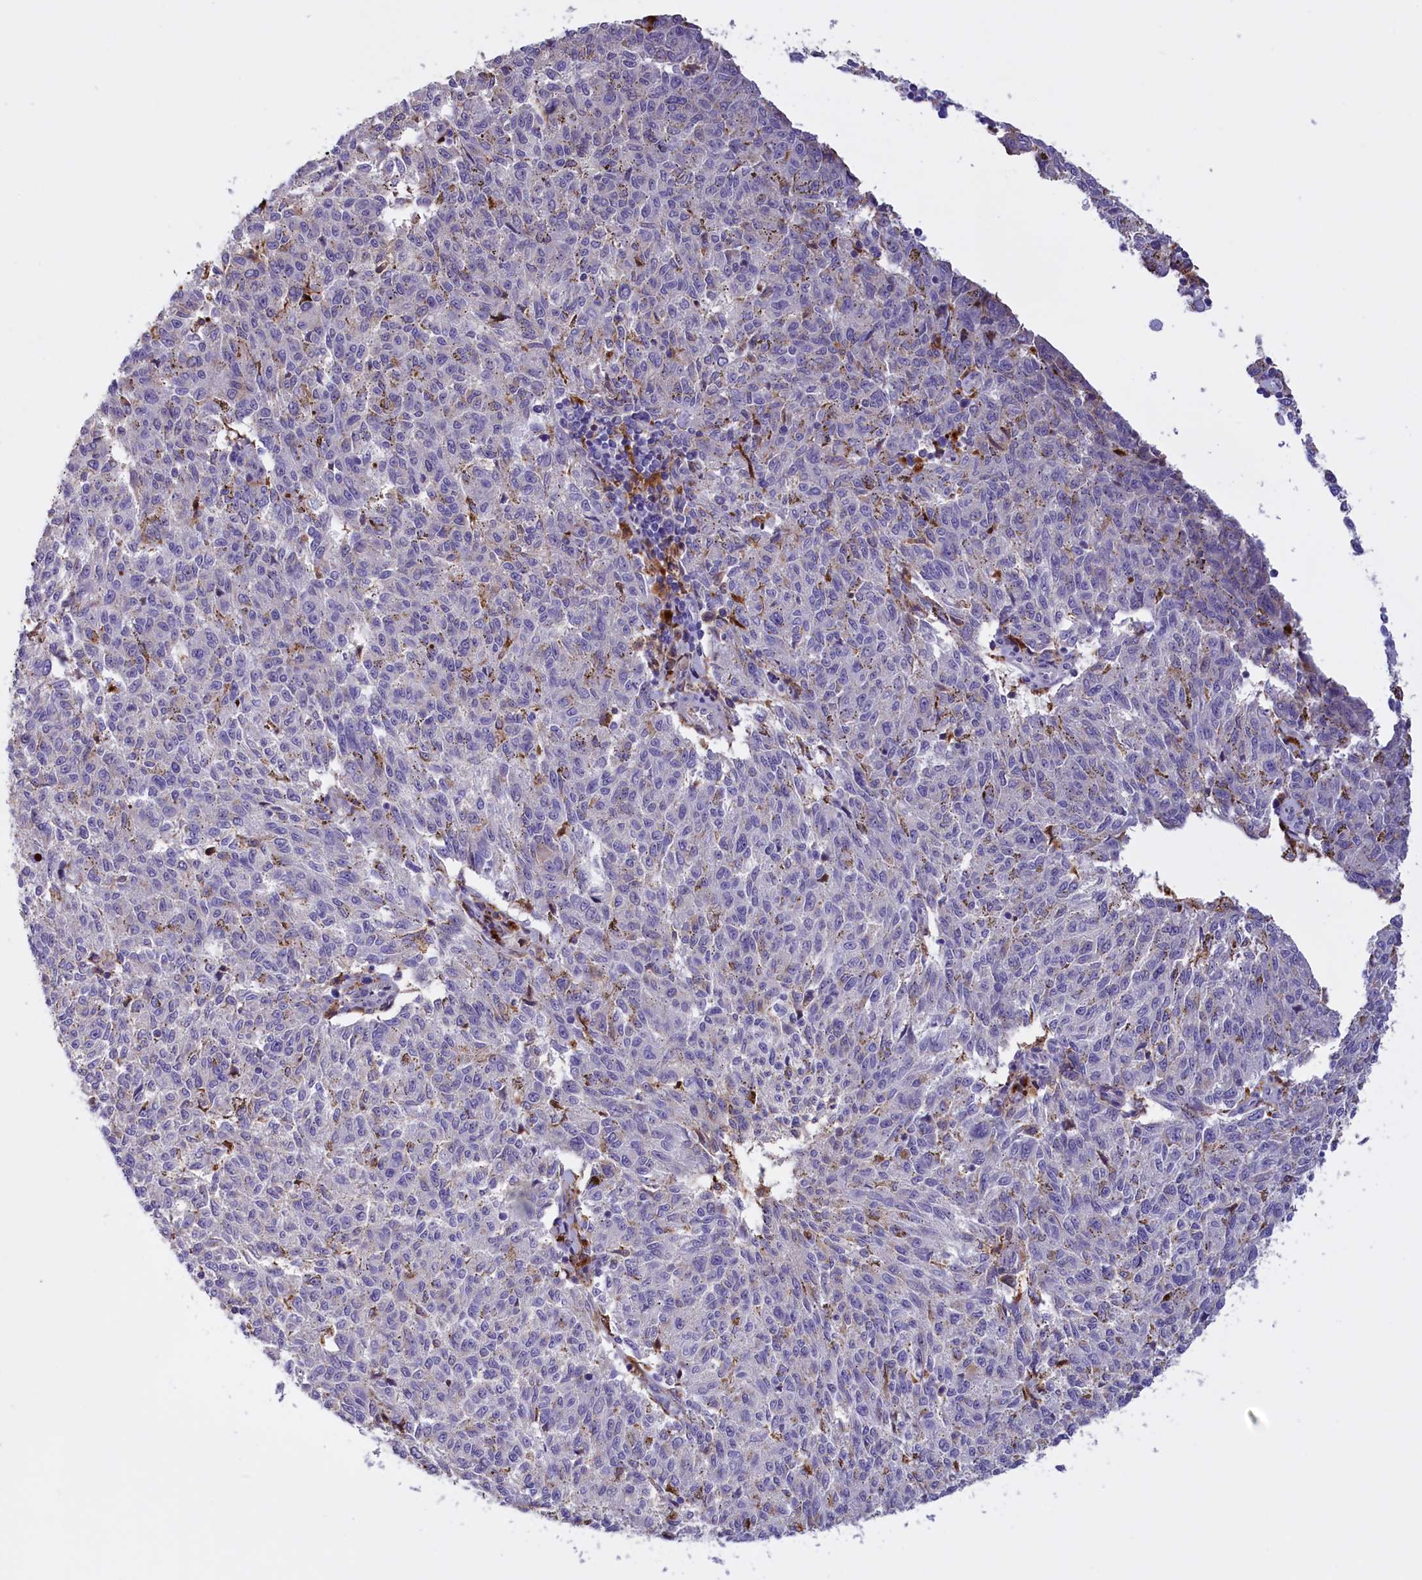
{"staining": {"intensity": "negative", "quantity": "none", "location": "none"}, "tissue": "melanoma", "cell_type": "Tumor cells", "image_type": "cancer", "snomed": [{"axis": "morphology", "description": "Malignant melanoma, NOS"}, {"axis": "topography", "description": "Skin"}], "caption": "This is an IHC micrograph of malignant melanoma. There is no positivity in tumor cells.", "gene": "FAM149B1", "patient": {"sex": "female", "age": 72}}